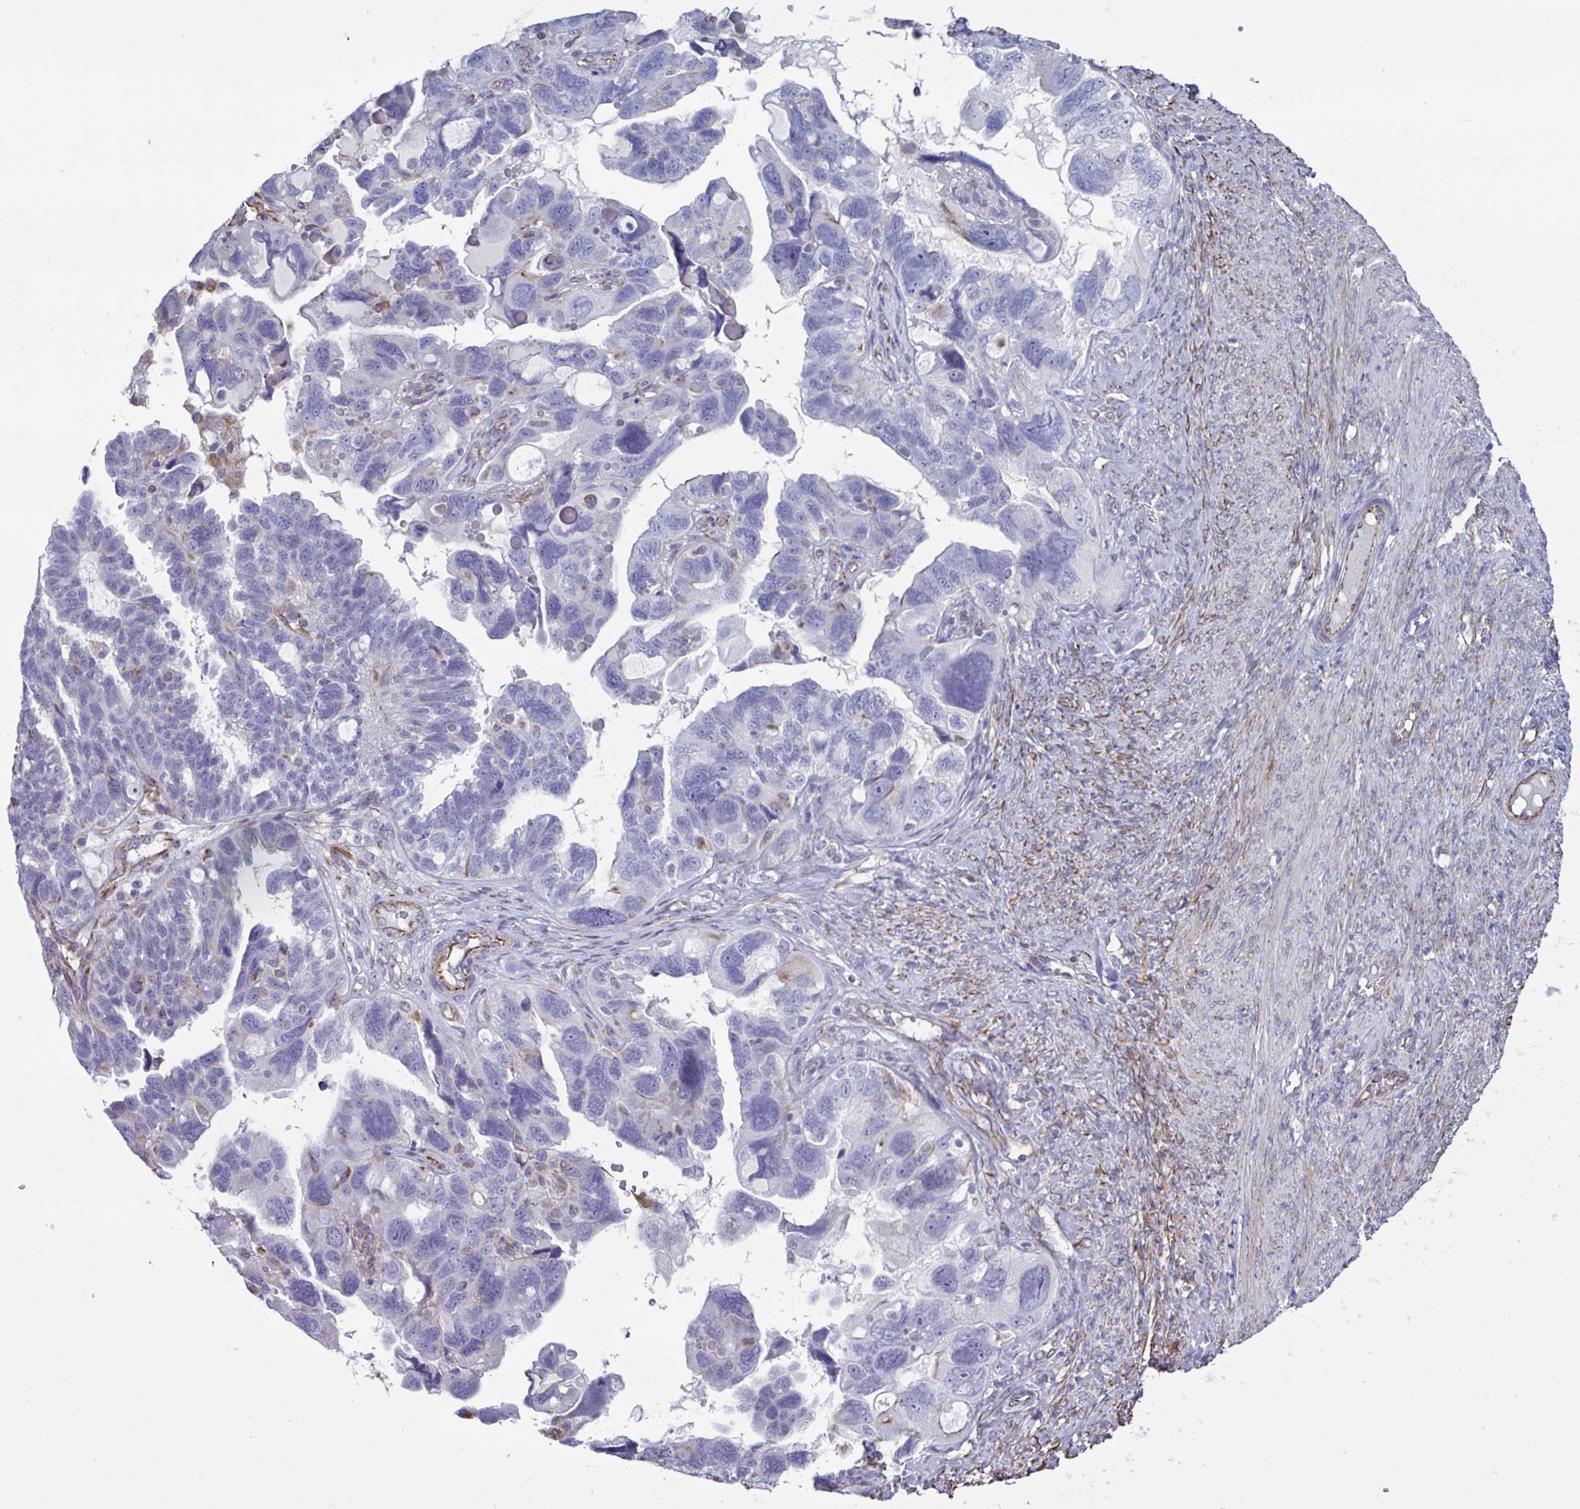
{"staining": {"intensity": "negative", "quantity": "none", "location": "none"}, "tissue": "ovarian cancer", "cell_type": "Tumor cells", "image_type": "cancer", "snomed": [{"axis": "morphology", "description": "Cystadenocarcinoma, serous, NOS"}, {"axis": "topography", "description": "Ovary"}], "caption": "DAB immunohistochemical staining of serous cystadenocarcinoma (ovarian) displays no significant positivity in tumor cells. The staining was performed using DAB to visualize the protein expression in brown, while the nuclei were stained in blue with hematoxylin (Magnification: 20x).", "gene": "TMEM86B", "patient": {"sex": "female", "age": 60}}